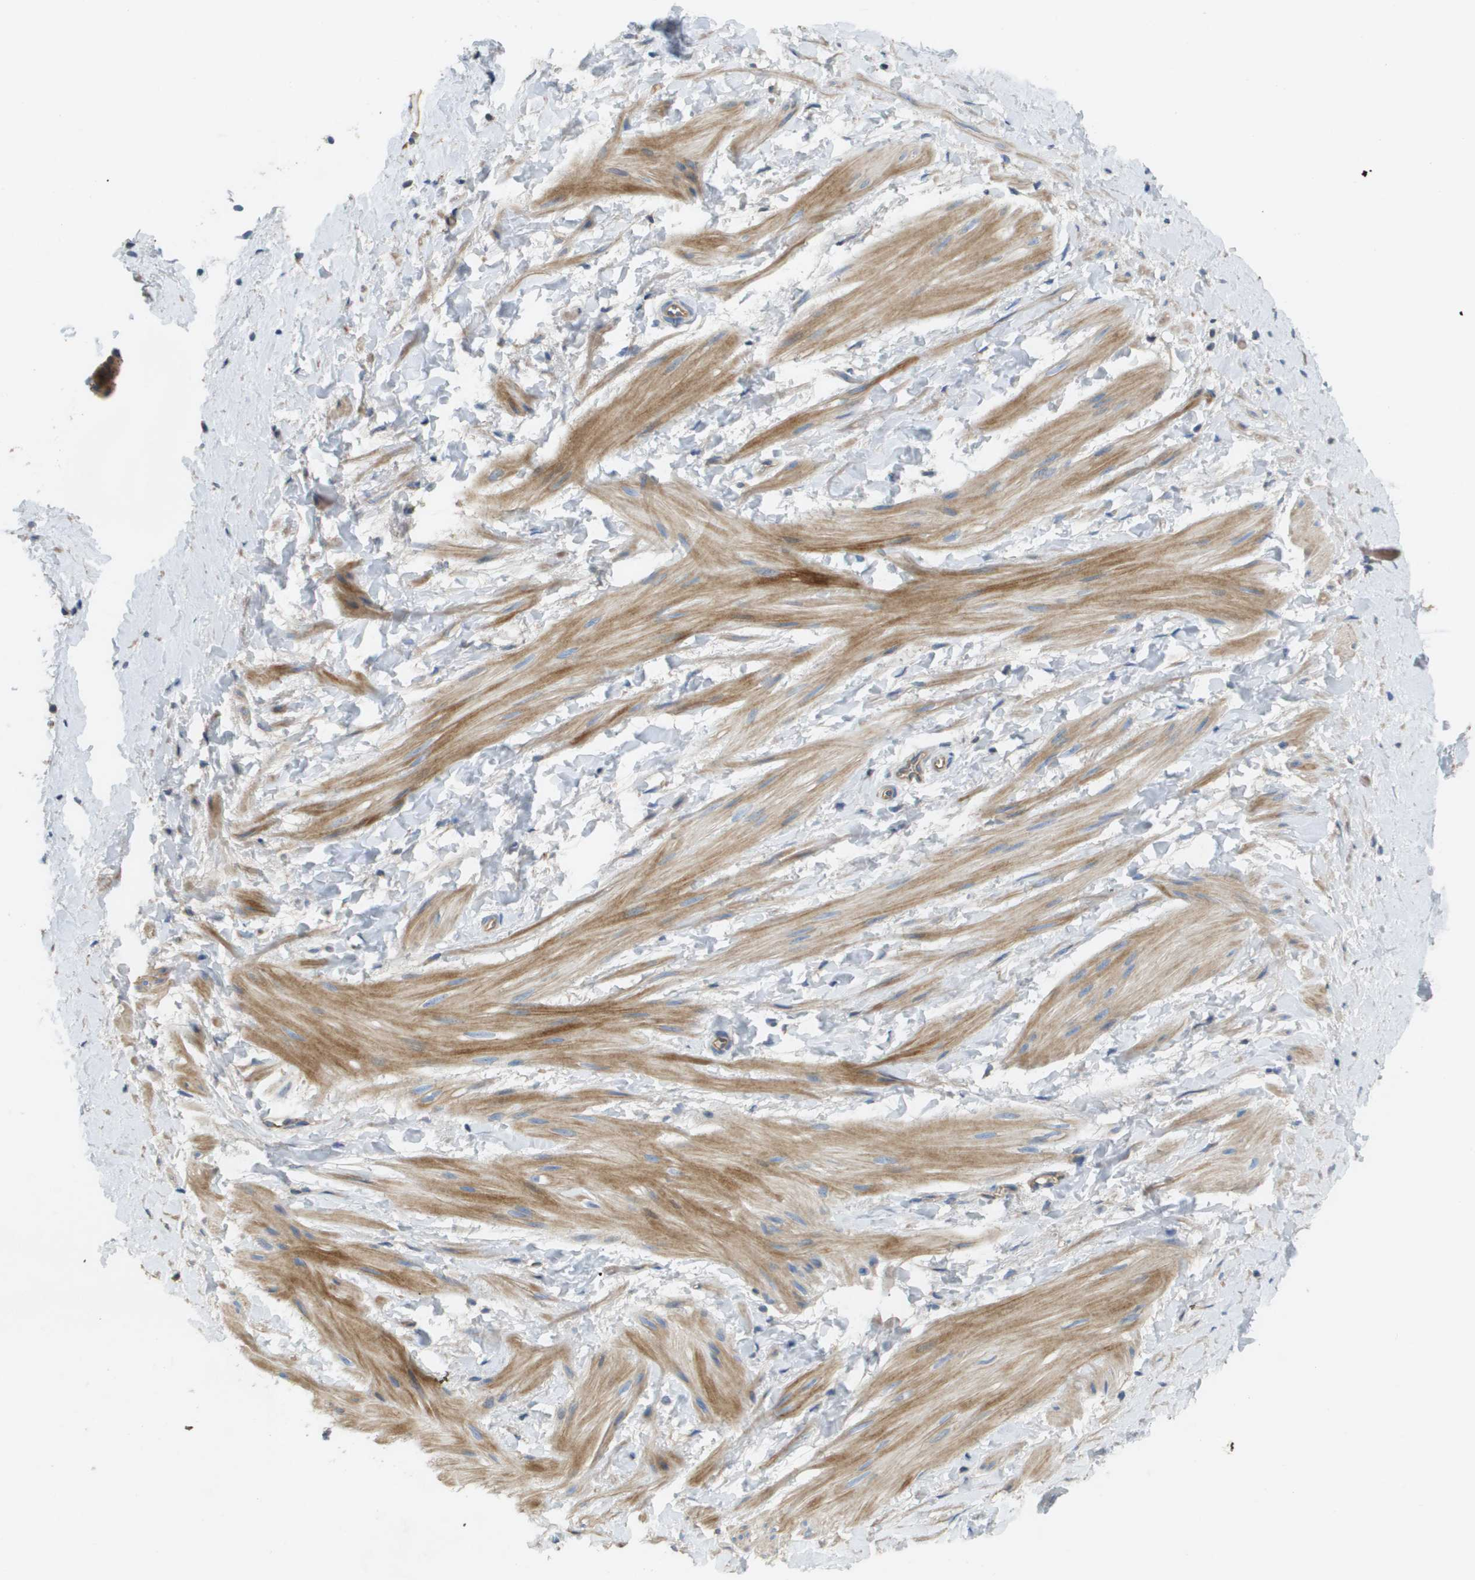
{"staining": {"intensity": "moderate", "quantity": "25%-75%", "location": "cytoplasmic/membranous"}, "tissue": "smooth muscle", "cell_type": "Smooth muscle cells", "image_type": "normal", "snomed": [{"axis": "morphology", "description": "Normal tissue, NOS"}, {"axis": "topography", "description": "Smooth muscle"}], "caption": "DAB immunohistochemical staining of normal smooth muscle reveals moderate cytoplasmic/membranous protein expression in about 25%-75% of smooth muscle cells.", "gene": "CASP10", "patient": {"sex": "male", "age": 16}}